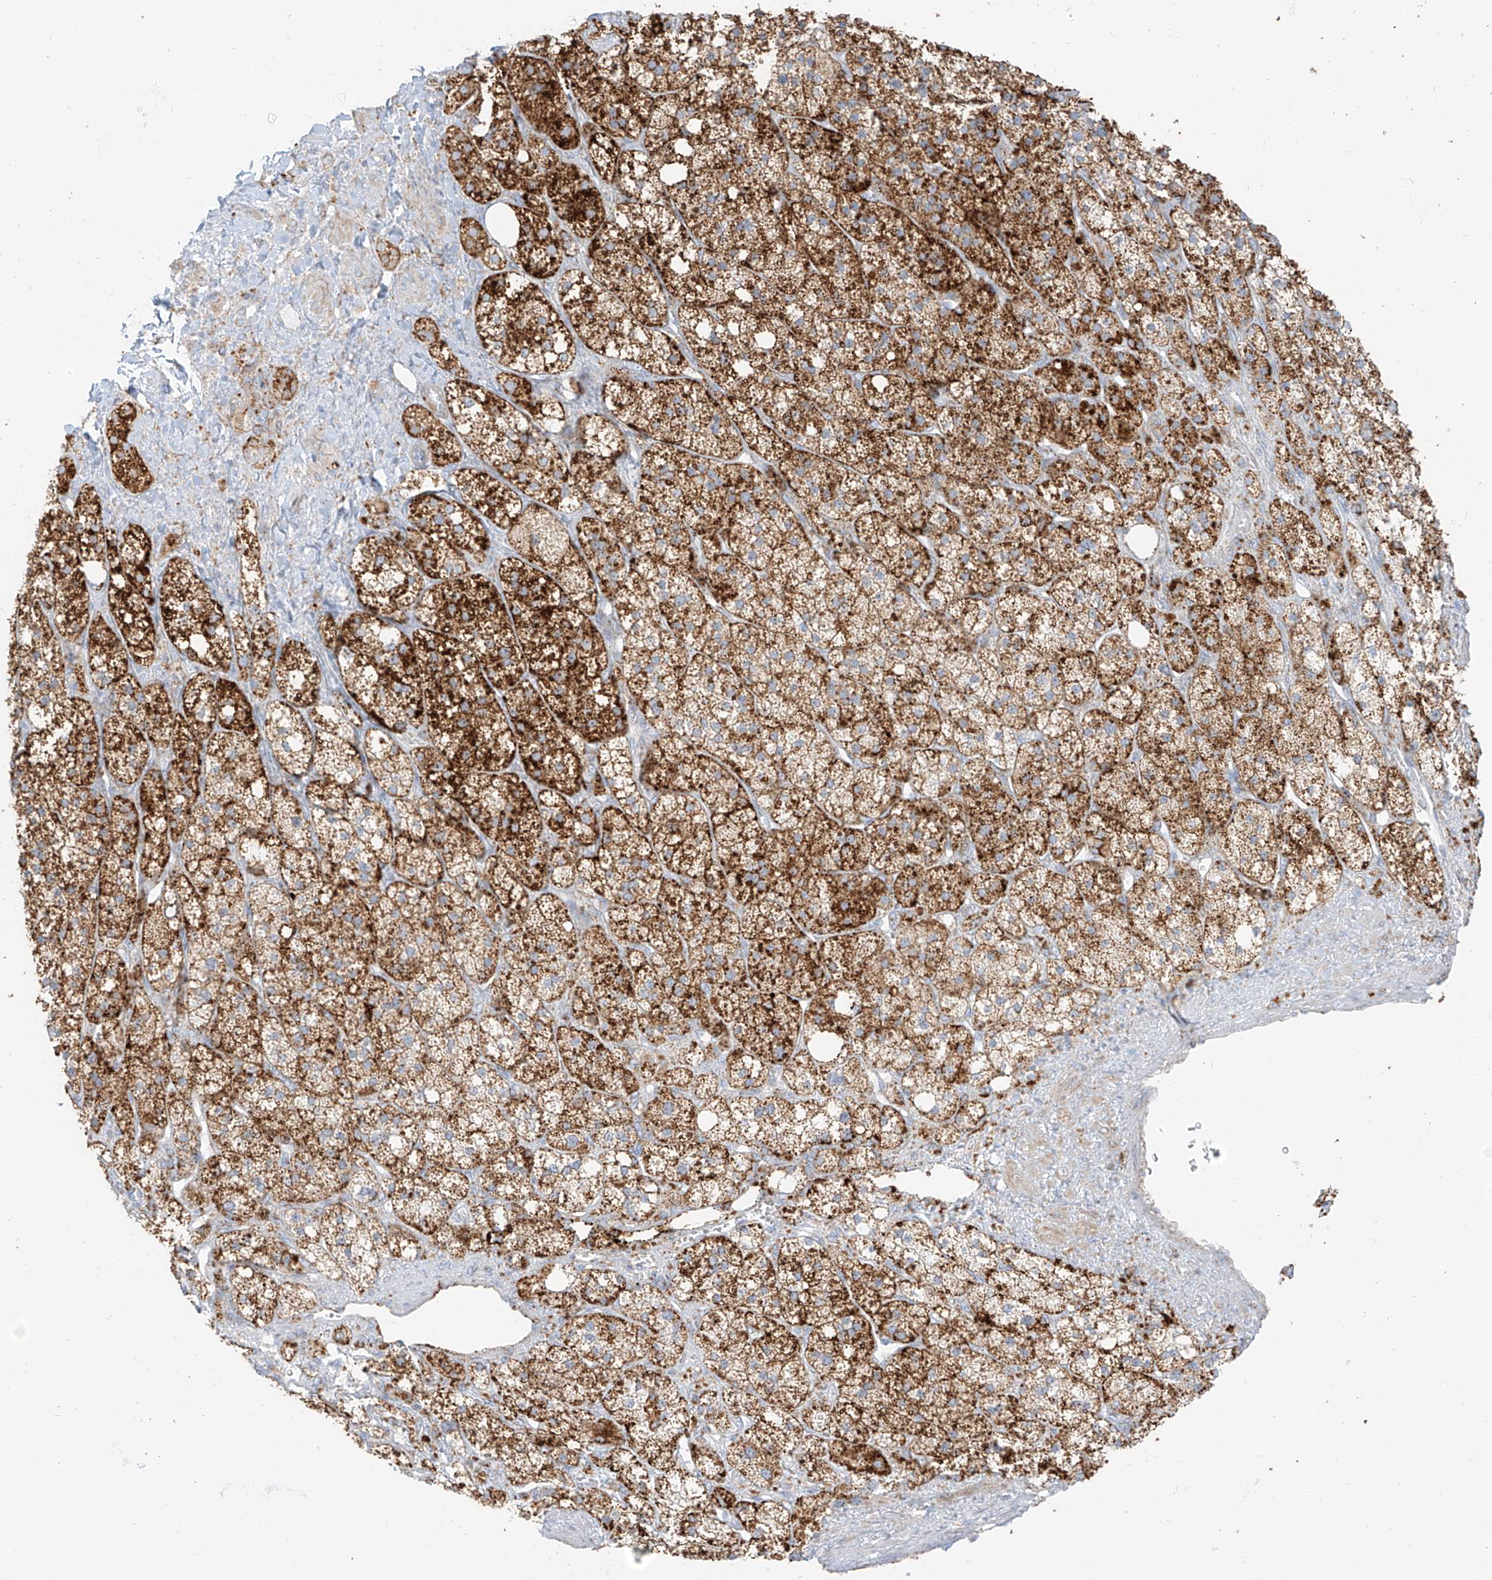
{"staining": {"intensity": "strong", "quantity": ">75%", "location": "cytoplasmic/membranous"}, "tissue": "adrenal gland", "cell_type": "Glandular cells", "image_type": "normal", "snomed": [{"axis": "morphology", "description": "Normal tissue, NOS"}, {"axis": "topography", "description": "Adrenal gland"}], "caption": "Immunohistochemical staining of unremarkable adrenal gland shows high levels of strong cytoplasmic/membranous positivity in approximately >75% of glandular cells. The staining is performed using DAB brown chromogen to label protein expression. The nuclei are counter-stained blue using hematoxylin.", "gene": "SLC35F6", "patient": {"sex": "male", "age": 61}}